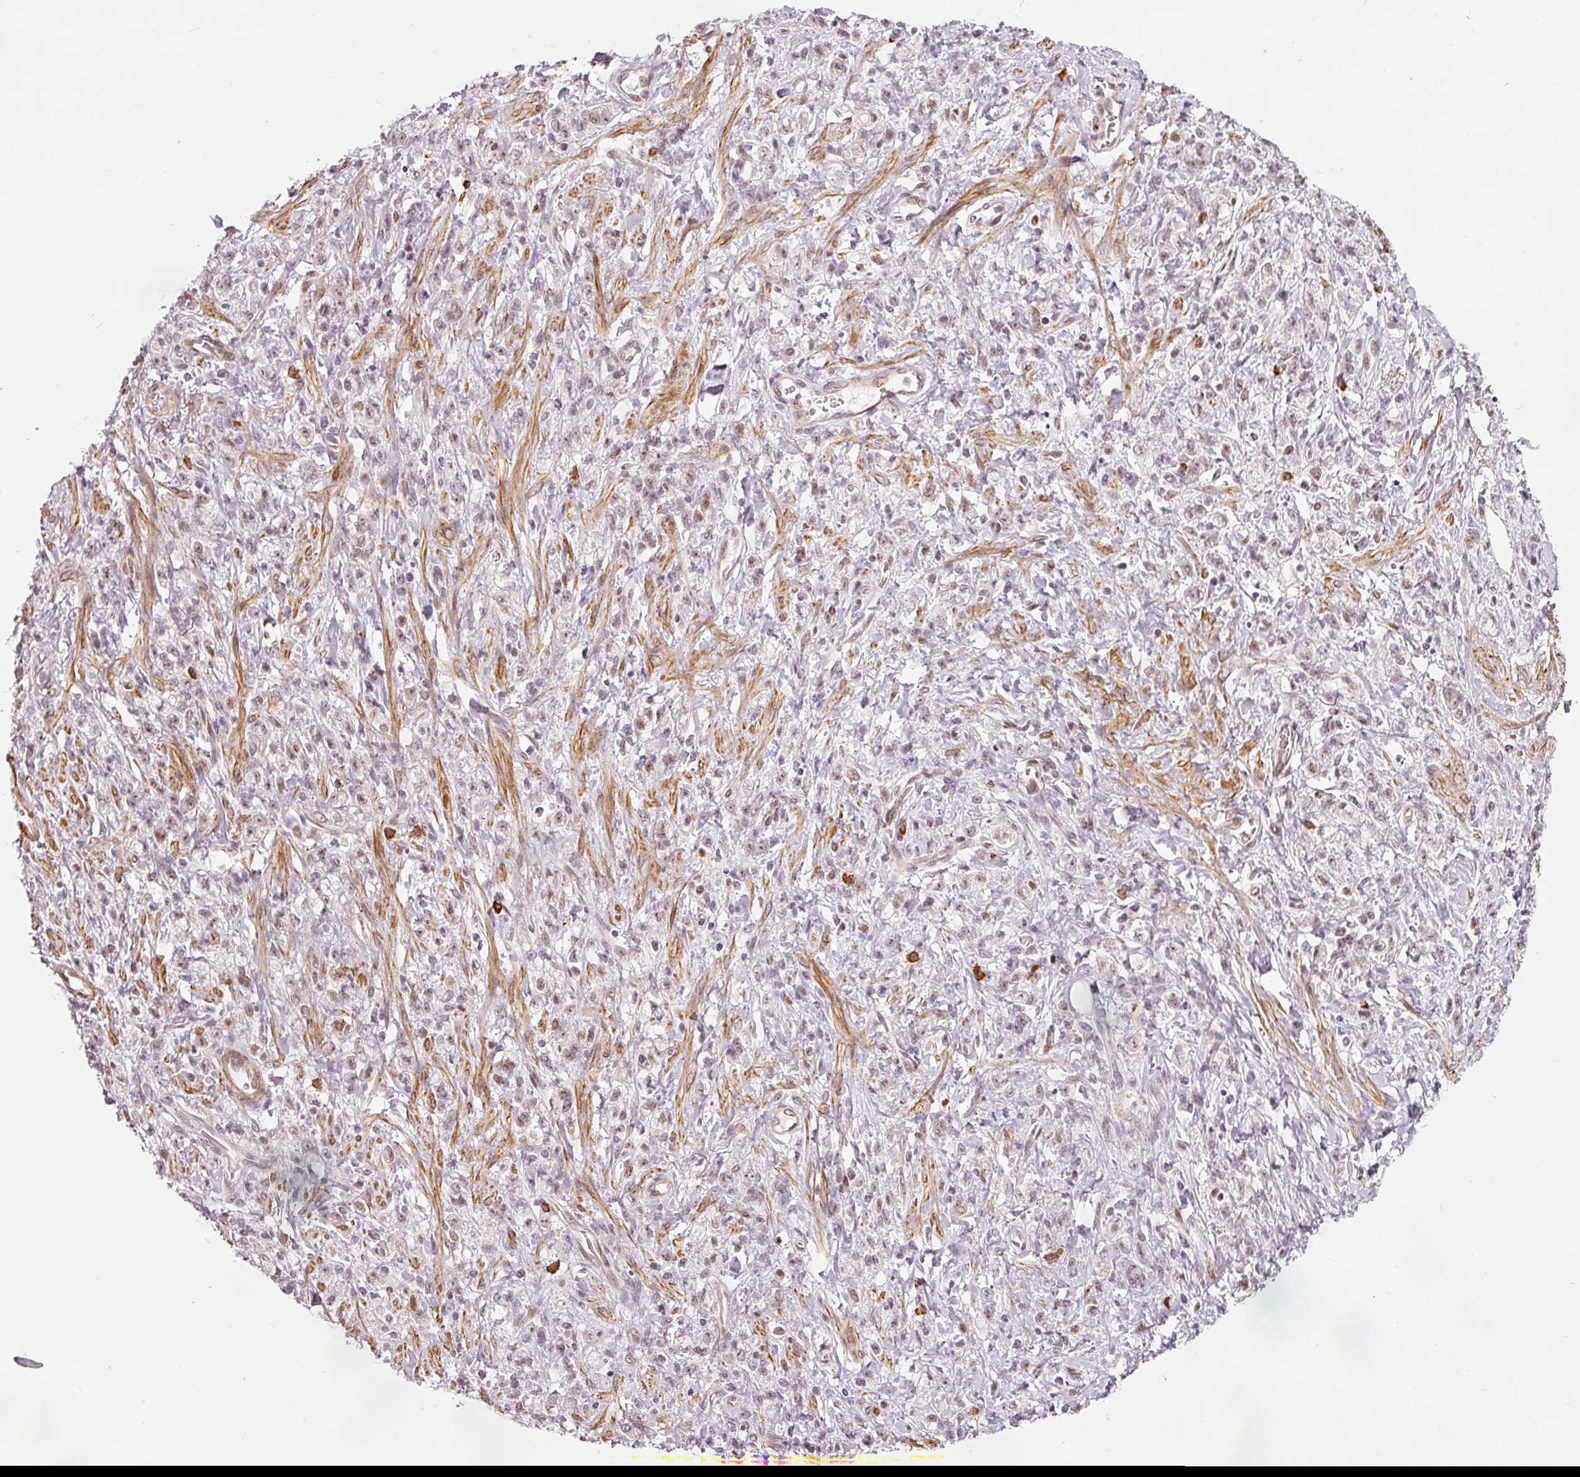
{"staining": {"intensity": "weak", "quantity": "<25%", "location": "nuclear"}, "tissue": "stomach cancer", "cell_type": "Tumor cells", "image_type": "cancer", "snomed": [{"axis": "morphology", "description": "Adenocarcinoma, NOS"}, {"axis": "topography", "description": "Stomach"}], "caption": "This histopathology image is of stomach adenocarcinoma stained with immunohistochemistry to label a protein in brown with the nuclei are counter-stained blue. There is no expression in tumor cells.", "gene": "MXRA8", "patient": {"sex": "male", "age": 77}}